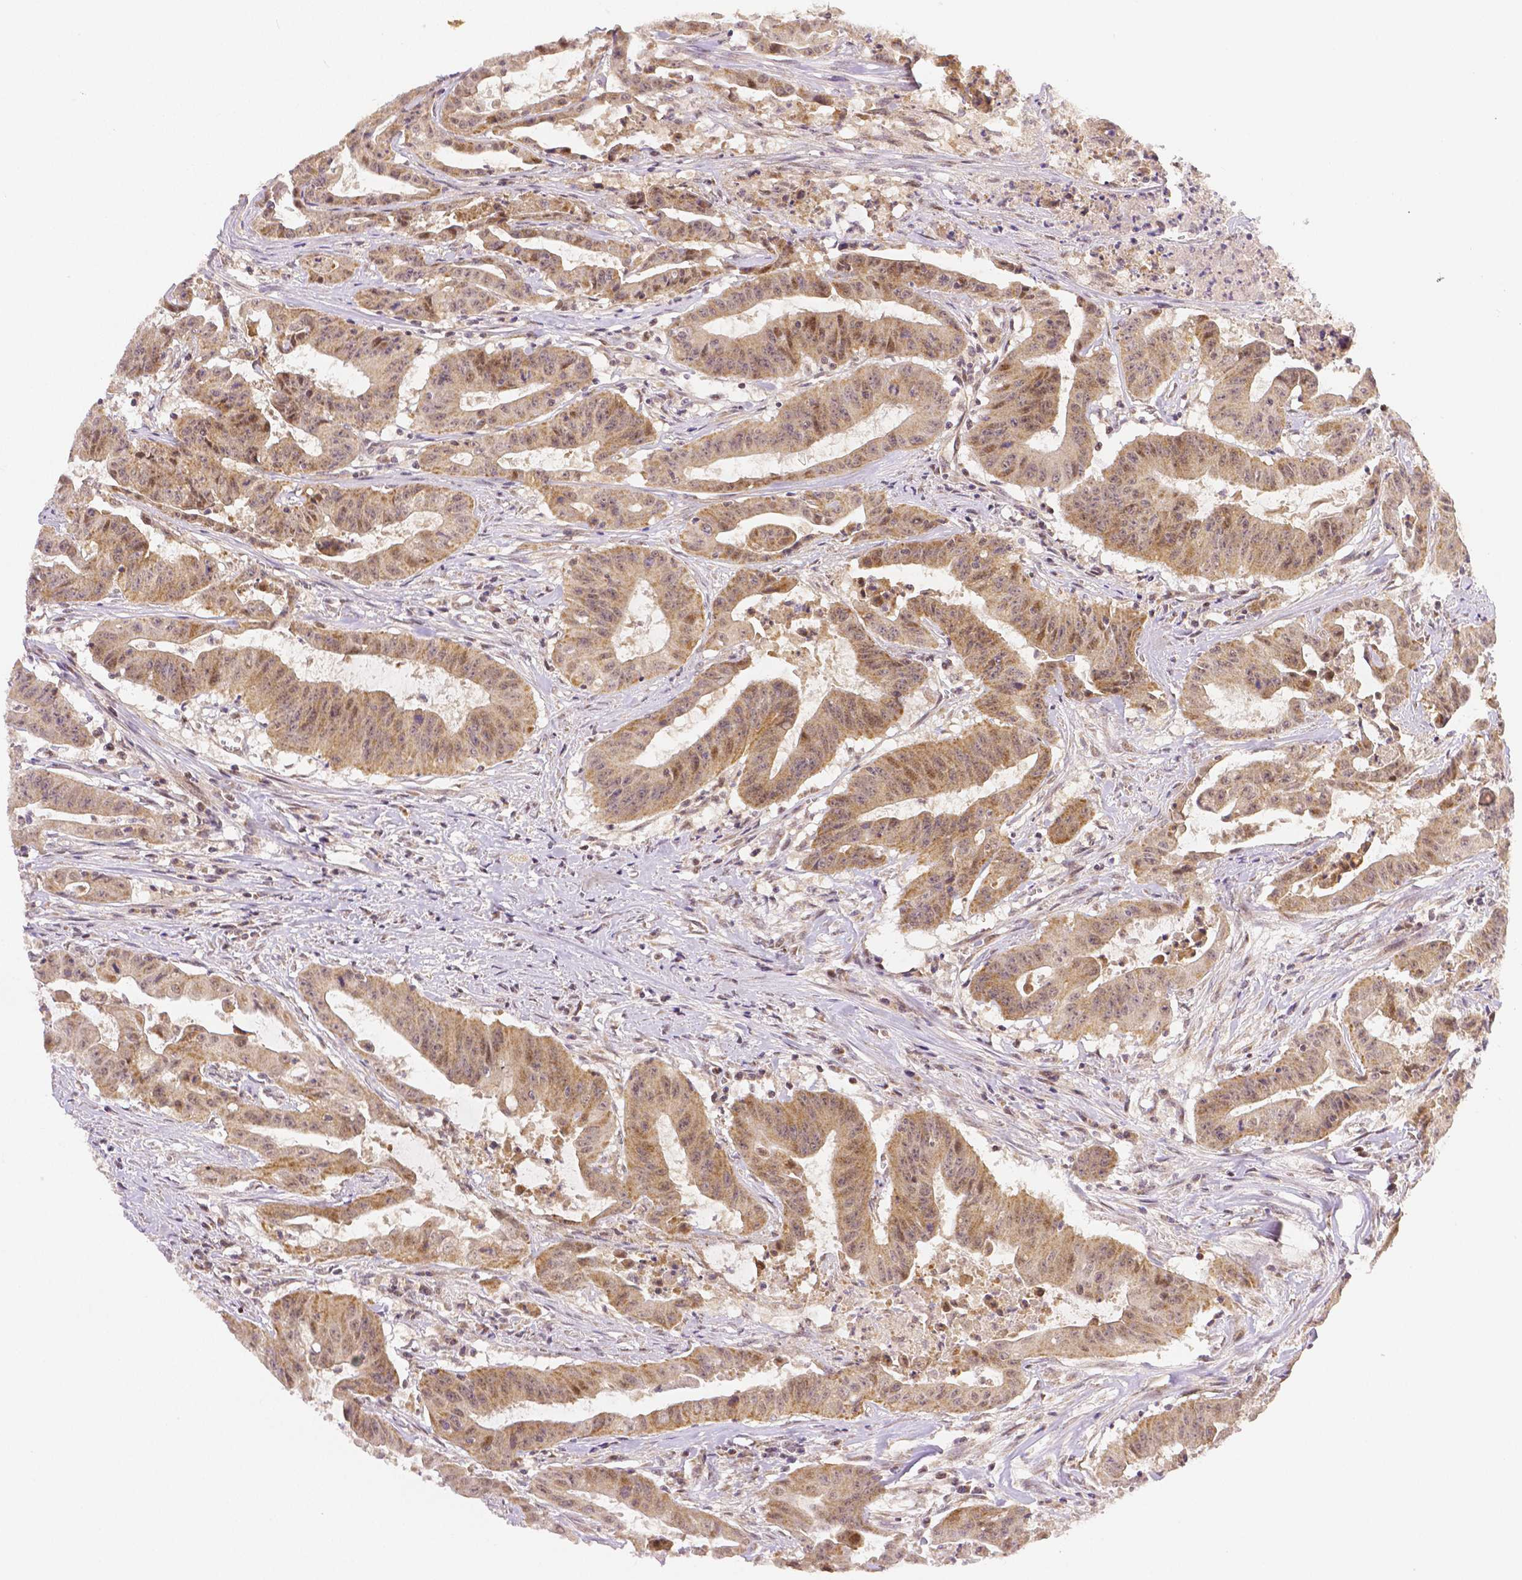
{"staining": {"intensity": "moderate", "quantity": ">75%", "location": "cytoplasmic/membranous,nuclear"}, "tissue": "colorectal cancer", "cell_type": "Tumor cells", "image_type": "cancer", "snomed": [{"axis": "morphology", "description": "Adenocarcinoma, NOS"}, {"axis": "topography", "description": "Colon"}], "caption": "Protein positivity by IHC exhibits moderate cytoplasmic/membranous and nuclear expression in approximately >75% of tumor cells in colorectal cancer.", "gene": "RHOT1", "patient": {"sex": "male", "age": 33}}